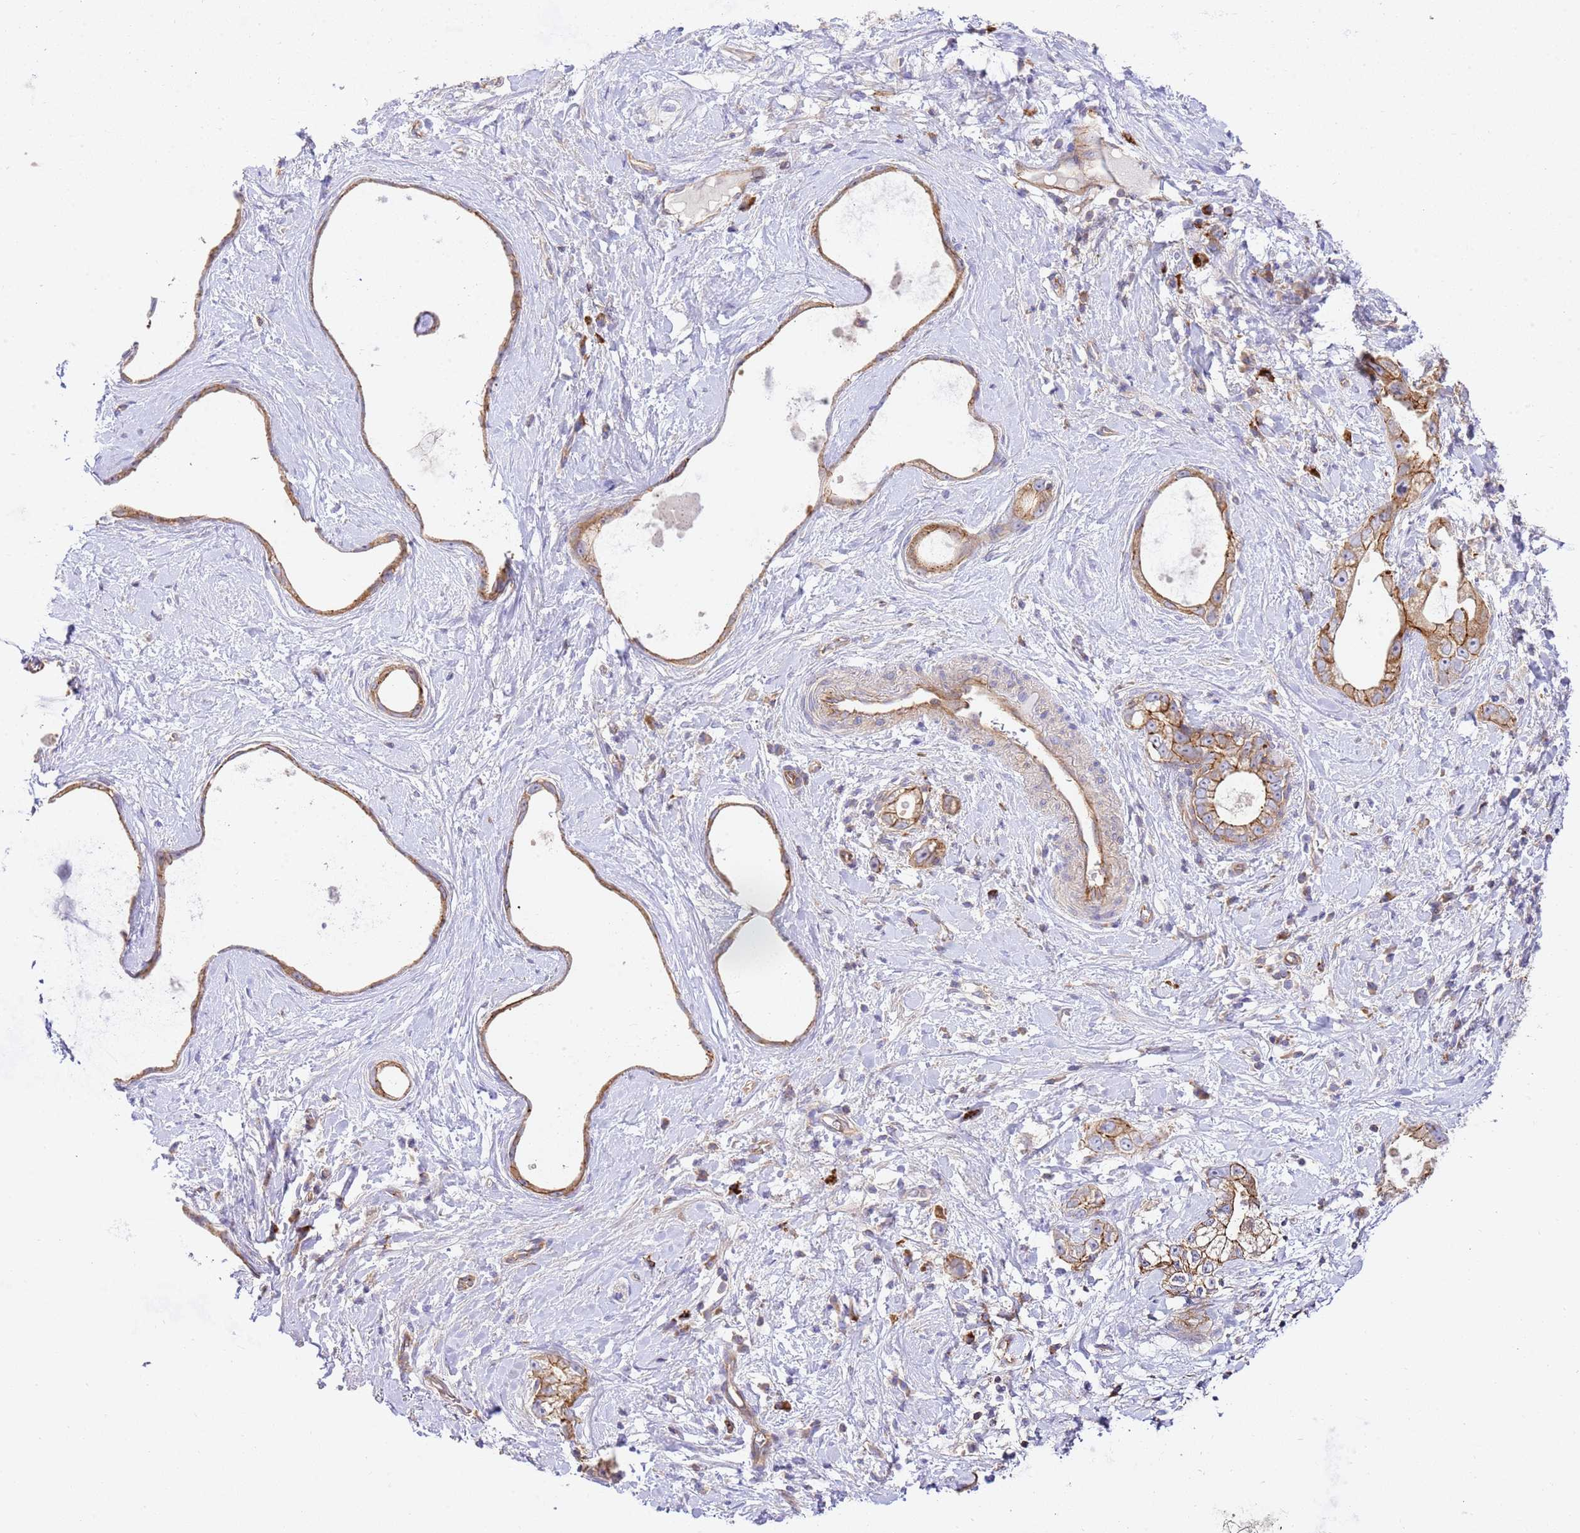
{"staining": {"intensity": "moderate", "quantity": ">75%", "location": "cytoplasmic/membranous"}, "tissue": "stomach cancer", "cell_type": "Tumor cells", "image_type": "cancer", "snomed": [{"axis": "morphology", "description": "Adenocarcinoma, NOS"}, {"axis": "topography", "description": "Stomach"}], "caption": "DAB immunohistochemical staining of stomach cancer (adenocarcinoma) reveals moderate cytoplasmic/membranous protein staining in approximately >75% of tumor cells. (DAB (3,3'-diaminobenzidine) IHC with brightfield microscopy, high magnification).", "gene": "EFCAB8", "patient": {"sex": "male", "age": 55}}